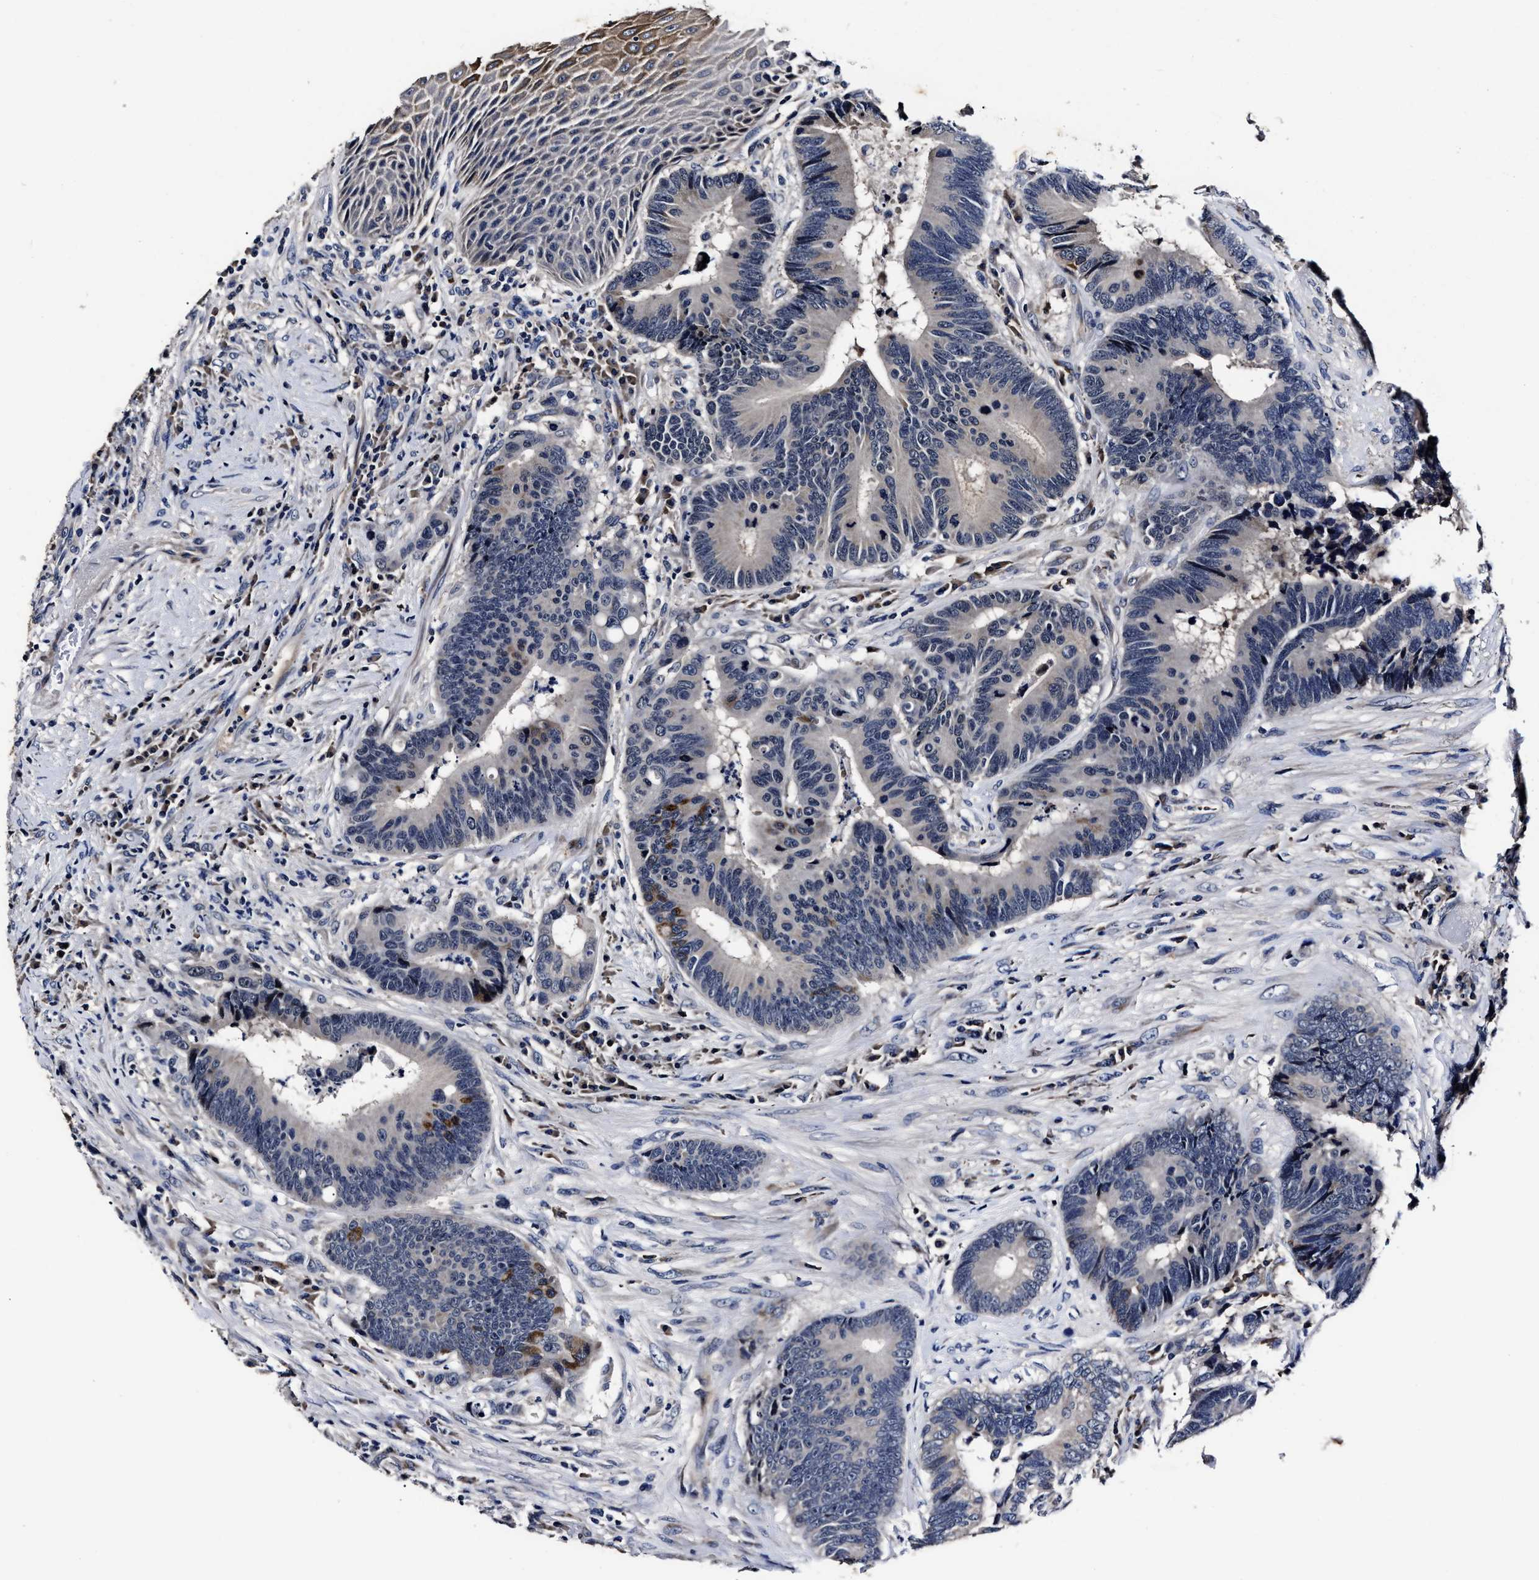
{"staining": {"intensity": "negative", "quantity": "none", "location": "none"}, "tissue": "colorectal cancer", "cell_type": "Tumor cells", "image_type": "cancer", "snomed": [{"axis": "morphology", "description": "Adenocarcinoma, NOS"}, {"axis": "topography", "description": "Rectum"}, {"axis": "topography", "description": "Anal"}], "caption": "A micrograph of colorectal adenocarcinoma stained for a protein reveals no brown staining in tumor cells. (Brightfield microscopy of DAB IHC at high magnification).", "gene": "OLFML2A", "patient": {"sex": "female", "age": 89}}